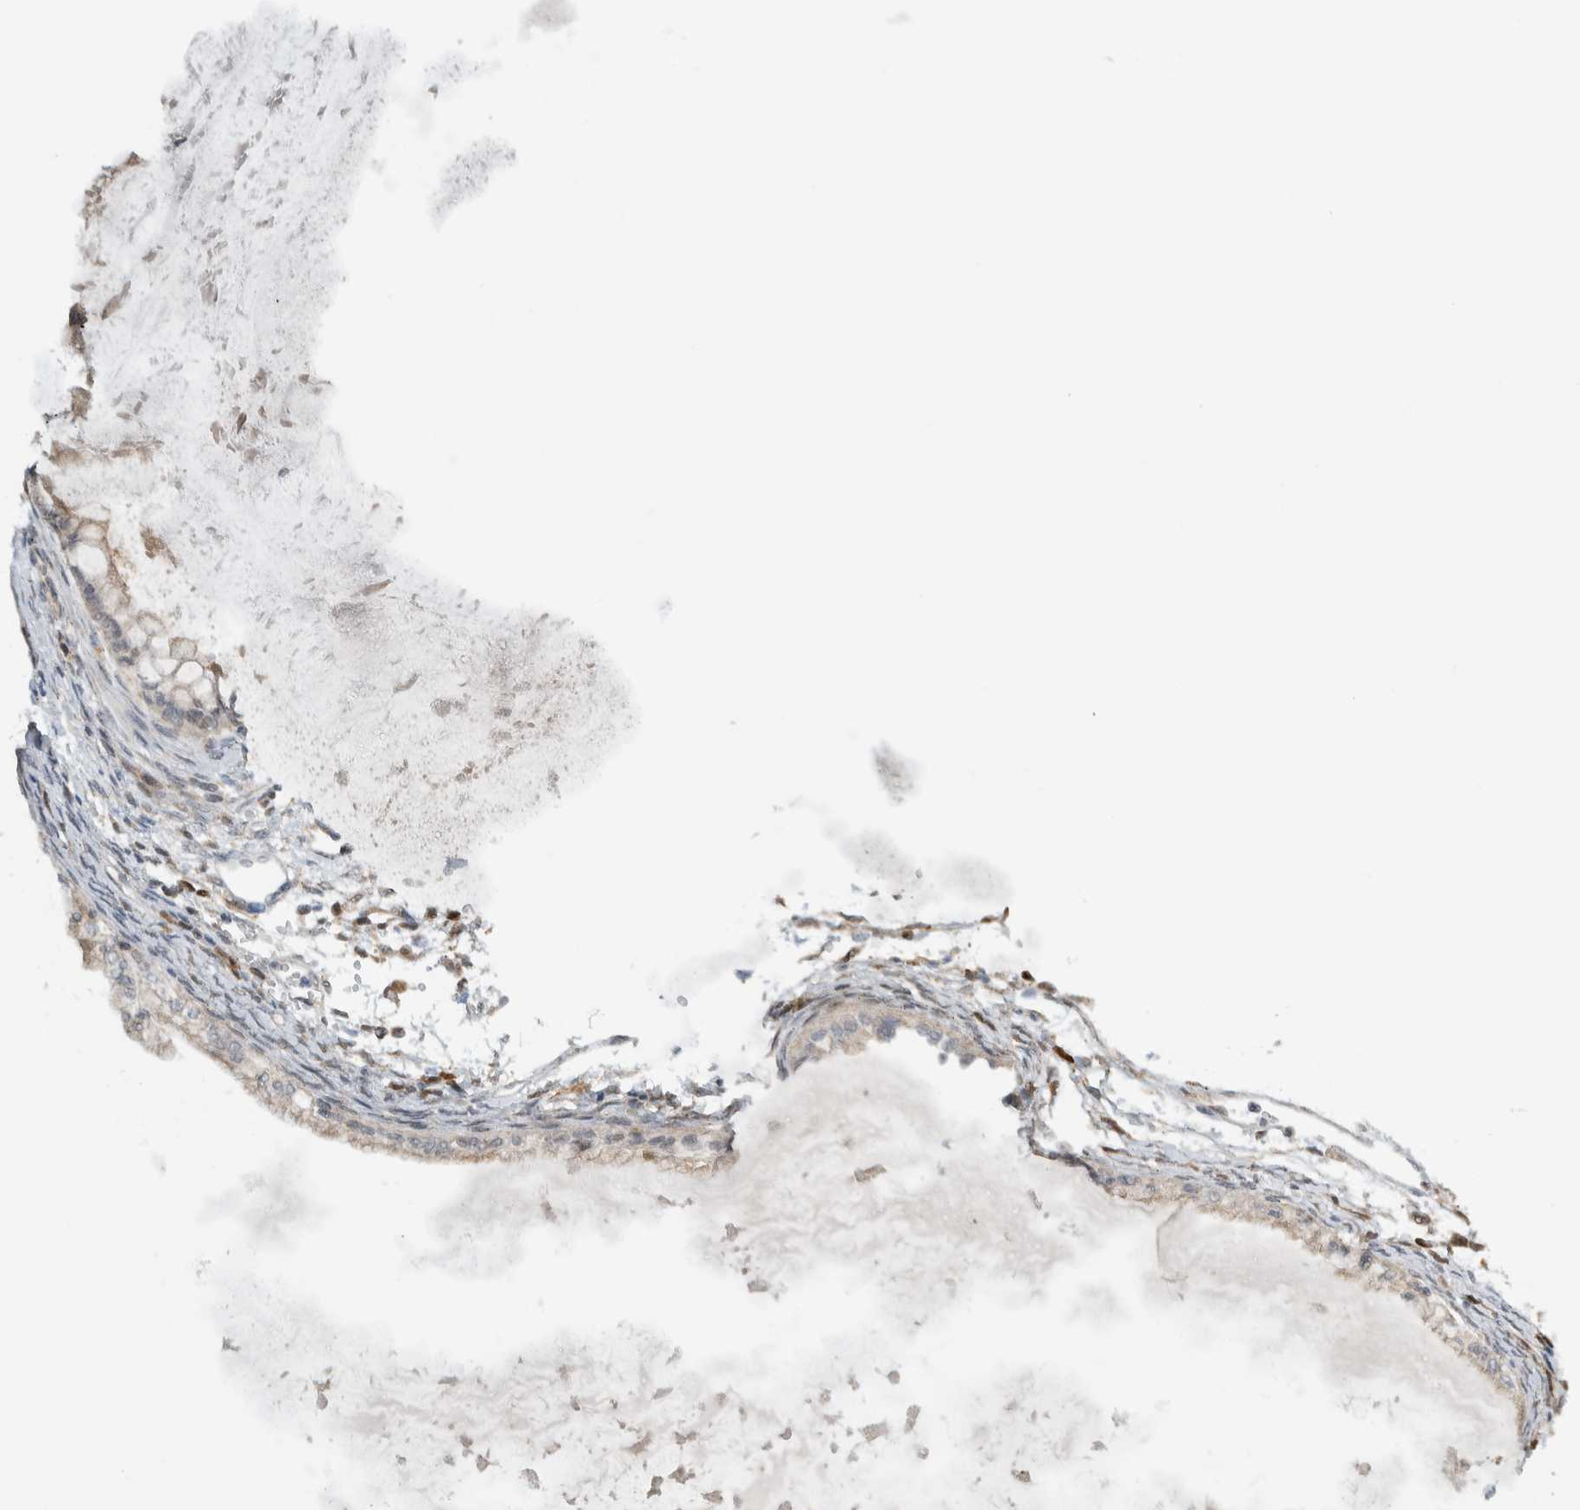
{"staining": {"intensity": "weak", "quantity": ">75%", "location": "cytoplasmic/membranous"}, "tissue": "ovarian cancer", "cell_type": "Tumor cells", "image_type": "cancer", "snomed": [{"axis": "morphology", "description": "Cystadenocarcinoma, mucinous, NOS"}, {"axis": "topography", "description": "Ovary"}], "caption": "This histopathology image reveals immunohistochemistry staining of human ovarian cancer, with low weak cytoplasmic/membranous expression in about >75% of tumor cells.", "gene": "MPRIP", "patient": {"sex": "female", "age": 57}}